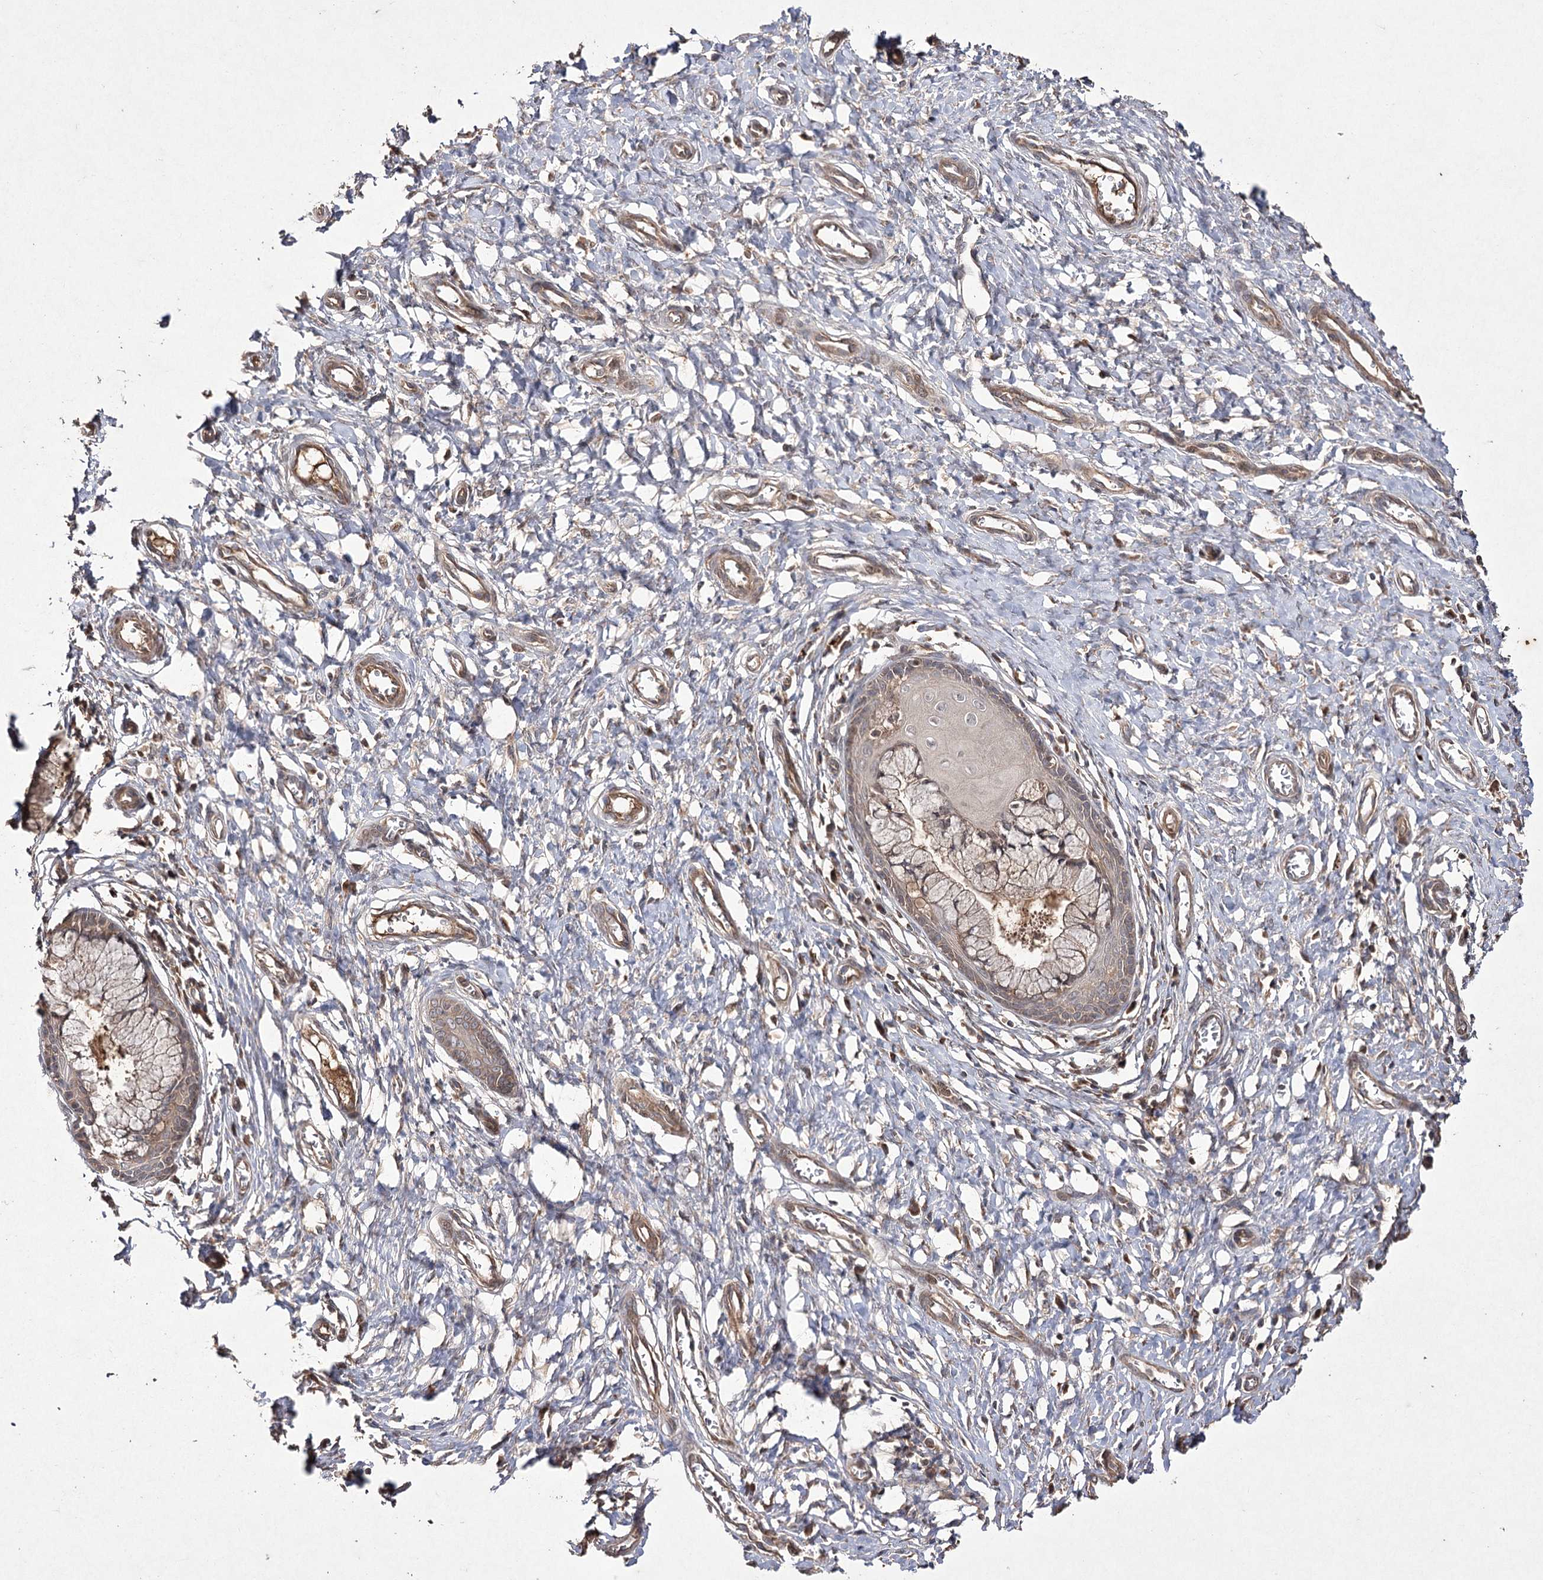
{"staining": {"intensity": "moderate", "quantity": "25%-75%", "location": "cytoplasmic/membranous"}, "tissue": "cervix", "cell_type": "Glandular cells", "image_type": "normal", "snomed": [{"axis": "morphology", "description": "Normal tissue, NOS"}, {"axis": "topography", "description": "Cervix"}], "caption": "A medium amount of moderate cytoplasmic/membranous positivity is present in approximately 25%-75% of glandular cells in unremarkable cervix. Immunohistochemistry stains the protein of interest in brown and the nuclei are stained blue.", "gene": "FANCL", "patient": {"sex": "female", "age": 55}}